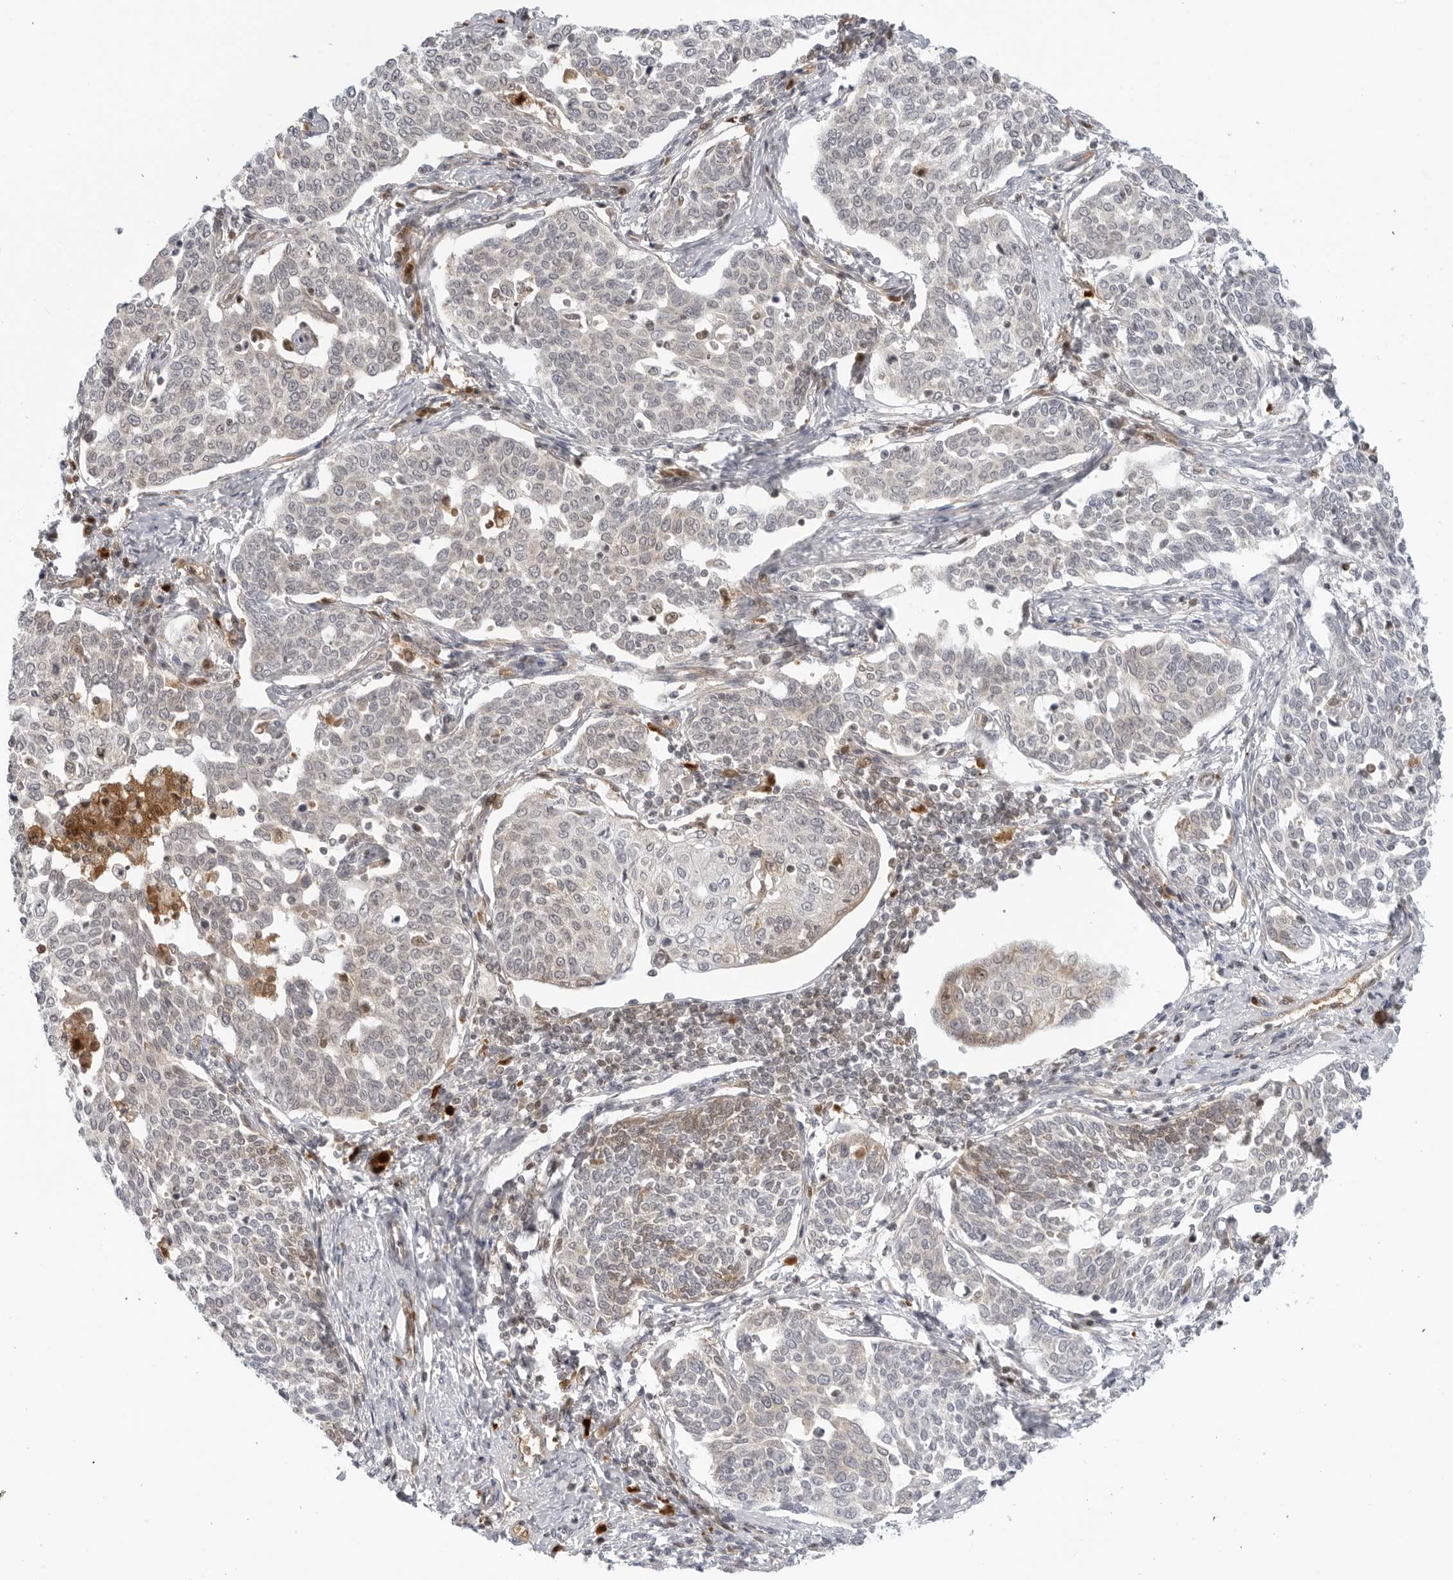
{"staining": {"intensity": "negative", "quantity": "none", "location": "none"}, "tissue": "cervical cancer", "cell_type": "Tumor cells", "image_type": "cancer", "snomed": [{"axis": "morphology", "description": "Squamous cell carcinoma, NOS"}, {"axis": "topography", "description": "Cervix"}], "caption": "Micrograph shows no significant protein positivity in tumor cells of cervical squamous cell carcinoma.", "gene": "SUGCT", "patient": {"sex": "female", "age": 34}}